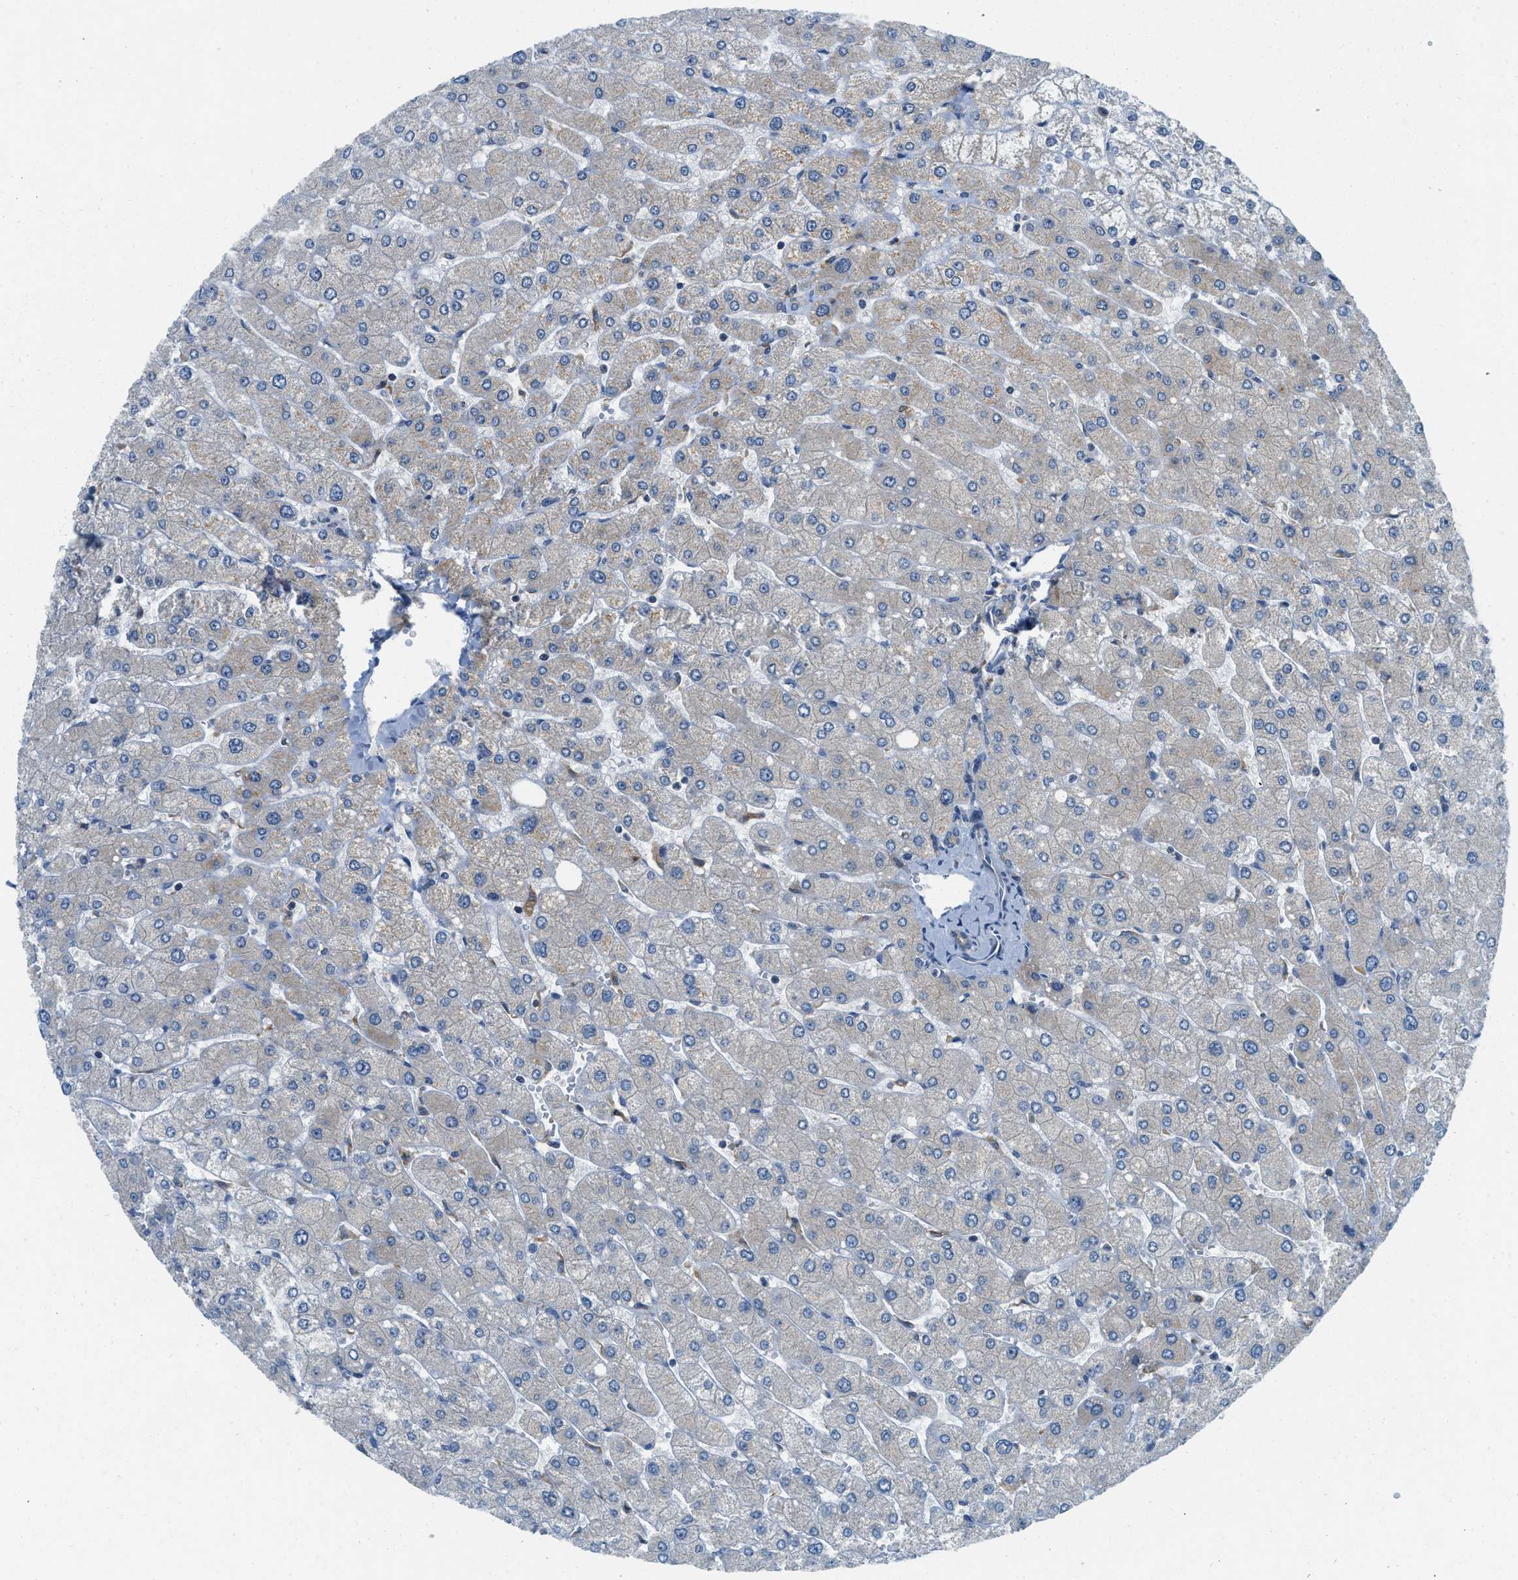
{"staining": {"intensity": "weak", "quantity": ">75%", "location": "cytoplasmic/membranous"}, "tissue": "liver", "cell_type": "Cholangiocytes", "image_type": "normal", "snomed": [{"axis": "morphology", "description": "Normal tissue, NOS"}, {"axis": "topography", "description": "Liver"}], "caption": "Brown immunohistochemical staining in normal human liver demonstrates weak cytoplasmic/membranous positivity in approximately >75% of cholangiocytes.", "gene": "BCAP31", "patient": {"sex": "male", "age": 55}}